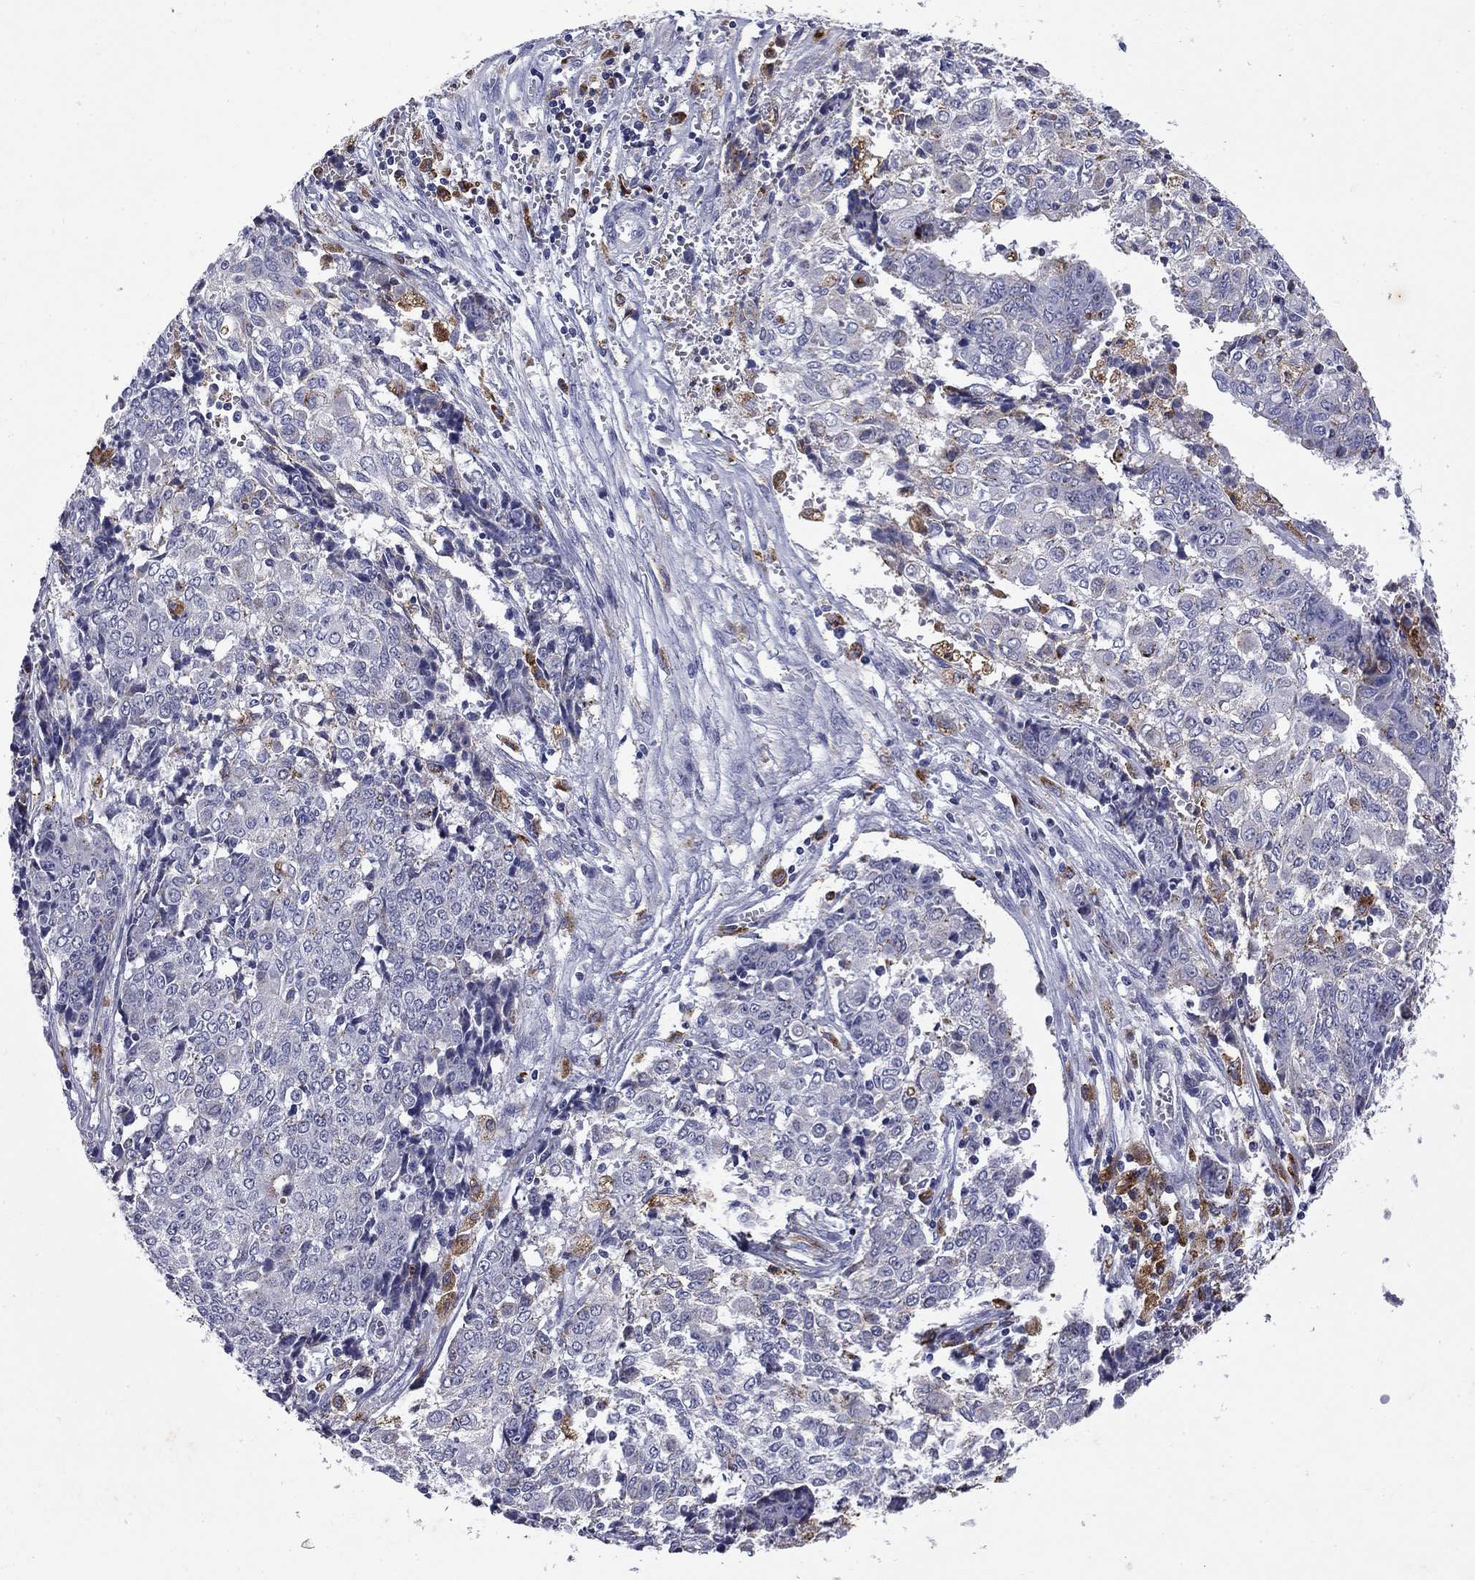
{"staining": {"intensity": "negative", "quantity": "none", "location": "none"}, "tissue": "ovarian cancer", "cell_type": "Tumor cells", "image_type": "cancer", "snomed": [{"axis": "morphology", "description": "Carcinoma, endometroid"}, {"axis": "topography", "description": "Ovary"}], "caption": "Protein analysis of ovarian cancer (endometroid carcinoma) reveals no significant expression in tumor cells.", "gene": "MADCAM1", "patient": {"sex": "female", "age": 42}}